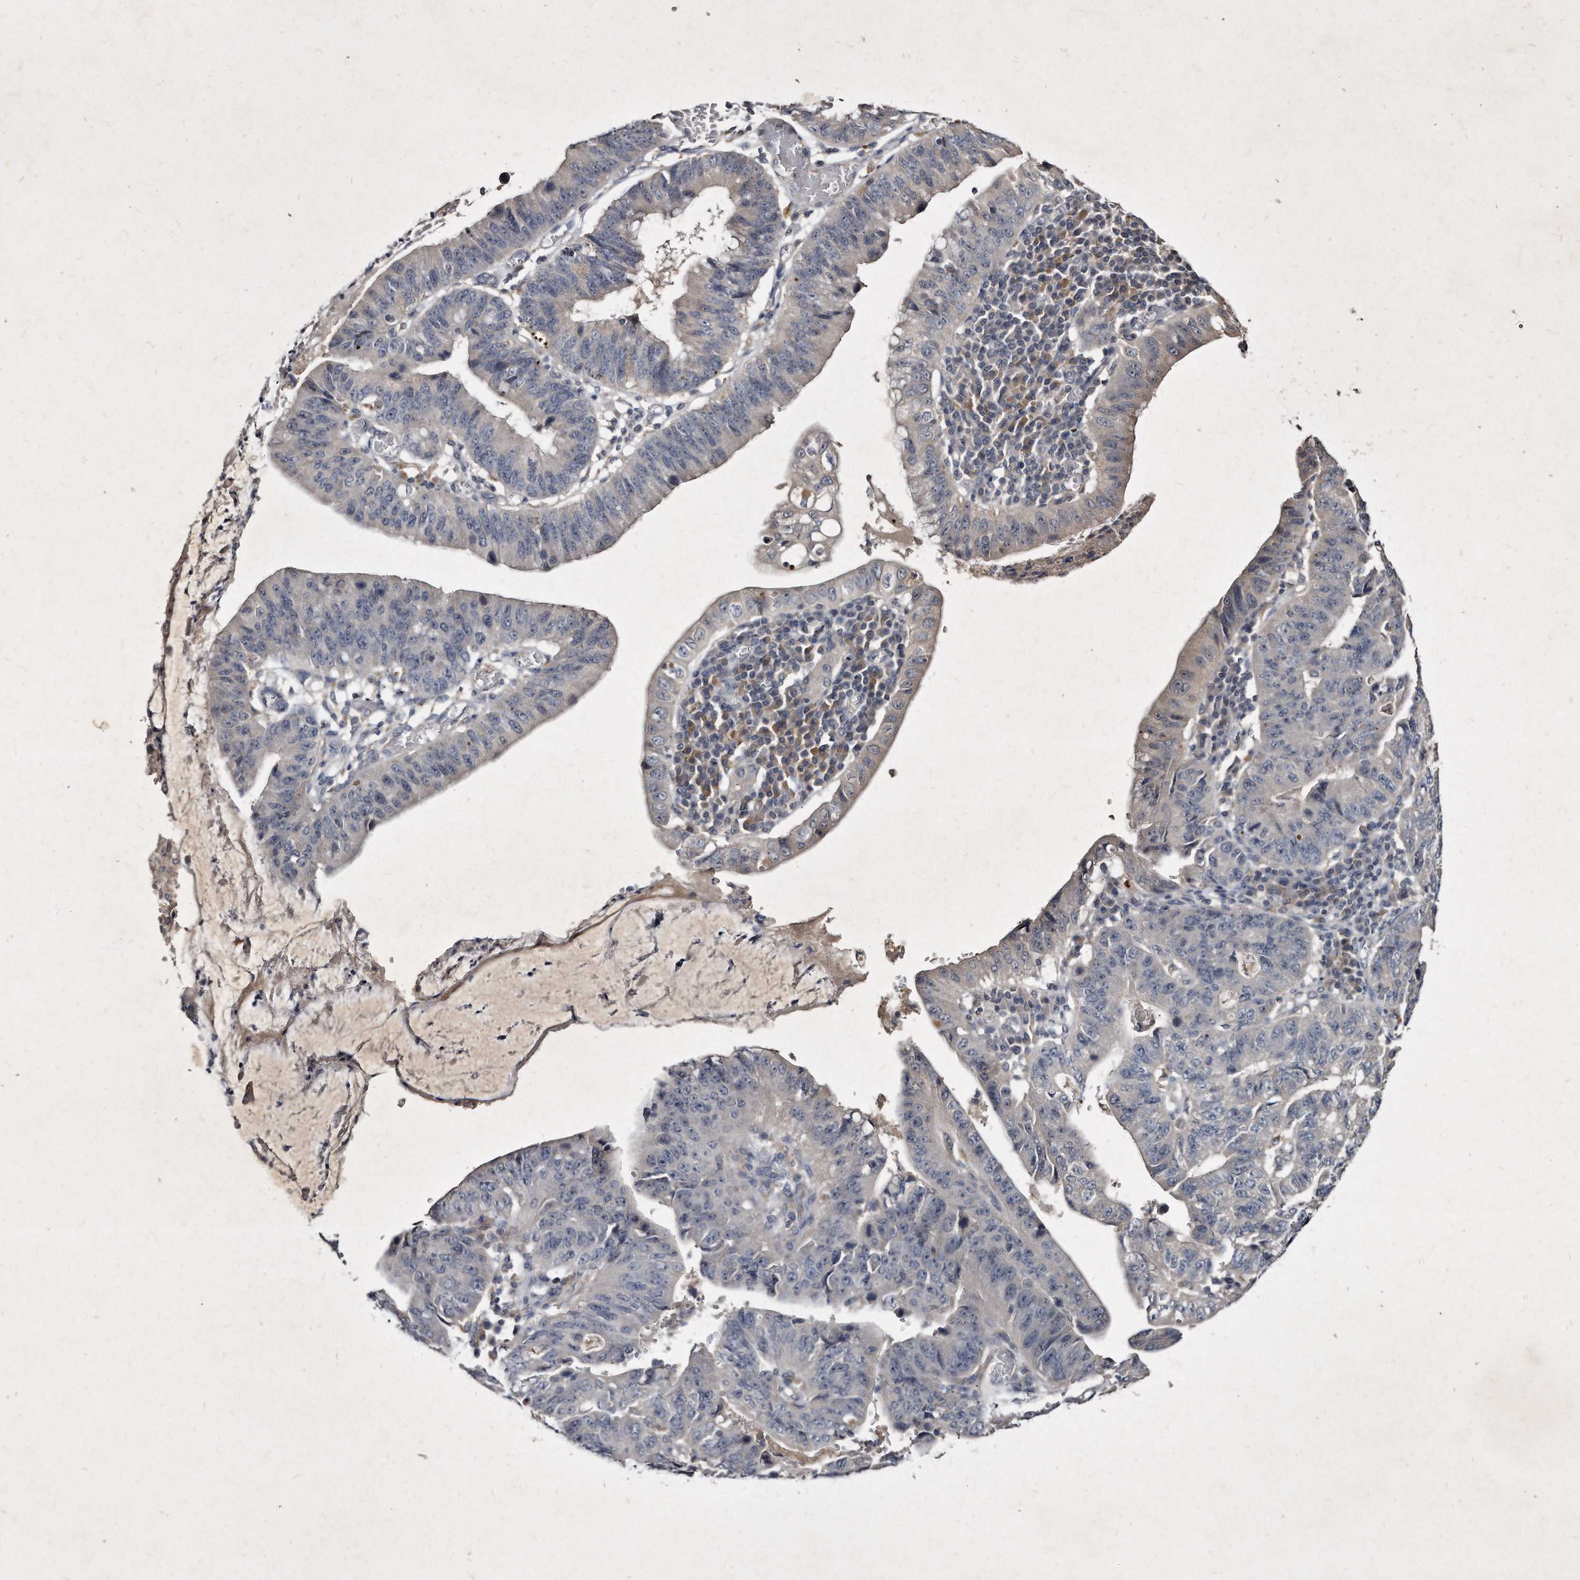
{"staining": {"intensity": "weak", "quantity": "<25%", "location": "cytoplasmic/membranous"}, "tissue": "stomach cancer", "cell_type": "Tumor cells", "image_type": "cancer", "snomed": [{"axis": "morphology", "description": "Adenocarcinoma, NOS"}, {"axis": "topography", "description": "Stomach"}], "caption": "Photomicrograph shows no significant protein expression in tumor cells of adenocarcinoma (stomach).", "gene": "KLHDC3", "patient": {"sex": "male", "age": 59}}